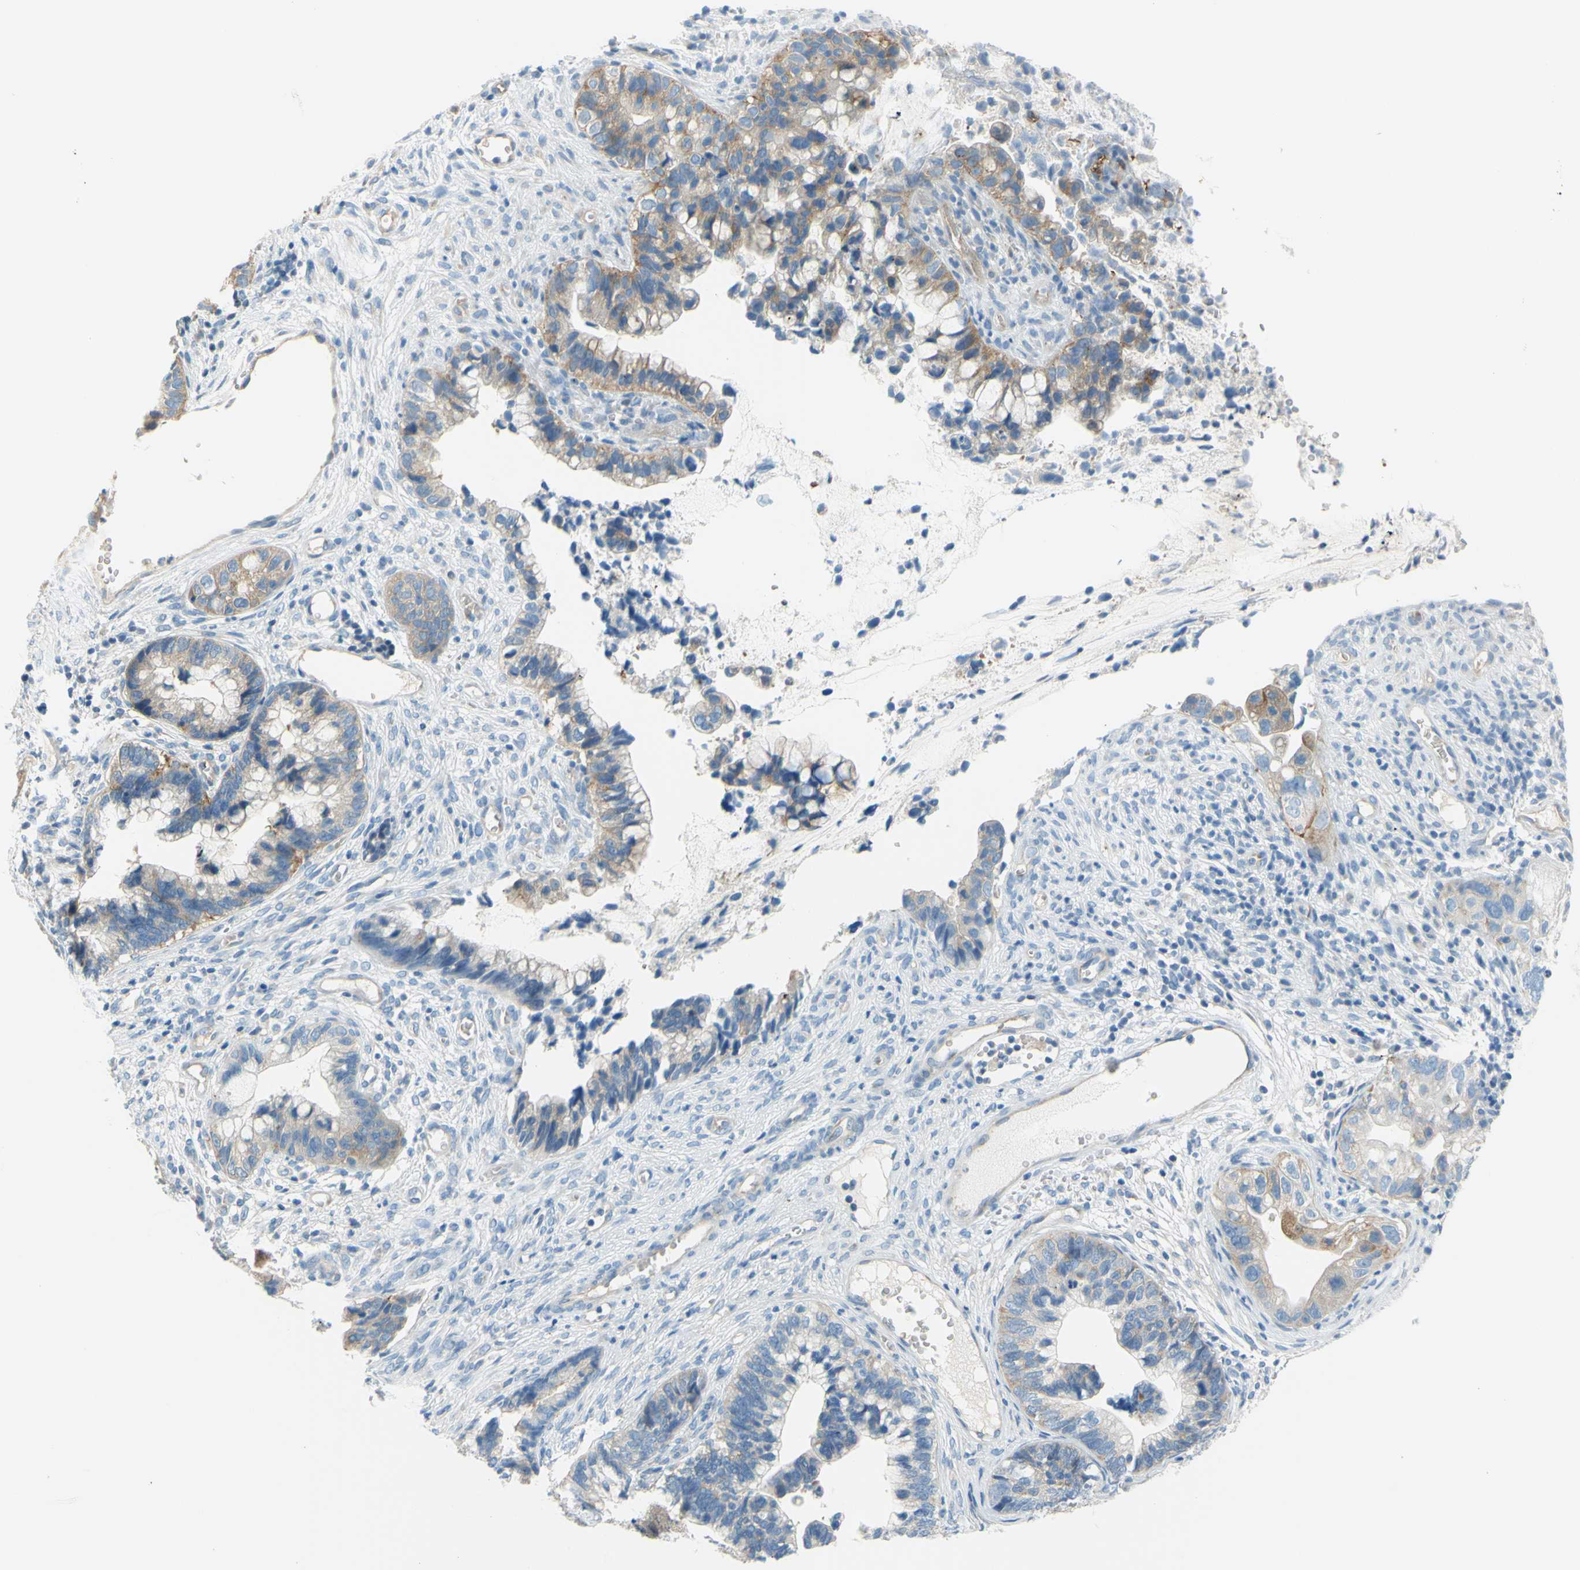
{"staining": {"intensity": "moderate", "quantity": "<25%", "location": "cytoplasmic/membranous"}, "tissue": "cervical cancer", "cell_type": "Tumor cells", "image_type": "cancer", "snomed": [{"axis": "morphology", "description": "Adenocarcinoma, NOS"}, {"axis": "topography", "description": "Cervix"}], "caption": "Protein staining shows moderate cytoplasmic/membranous staining in about <25% of tumor cells in cervical cancer. The staining was performed using DAB, with brown indicating positive protein expression. Nuclei are stained blue with hematoxylin.", "gene": "FRMD4B", "patient": {"sex": "female", "age": 44}}